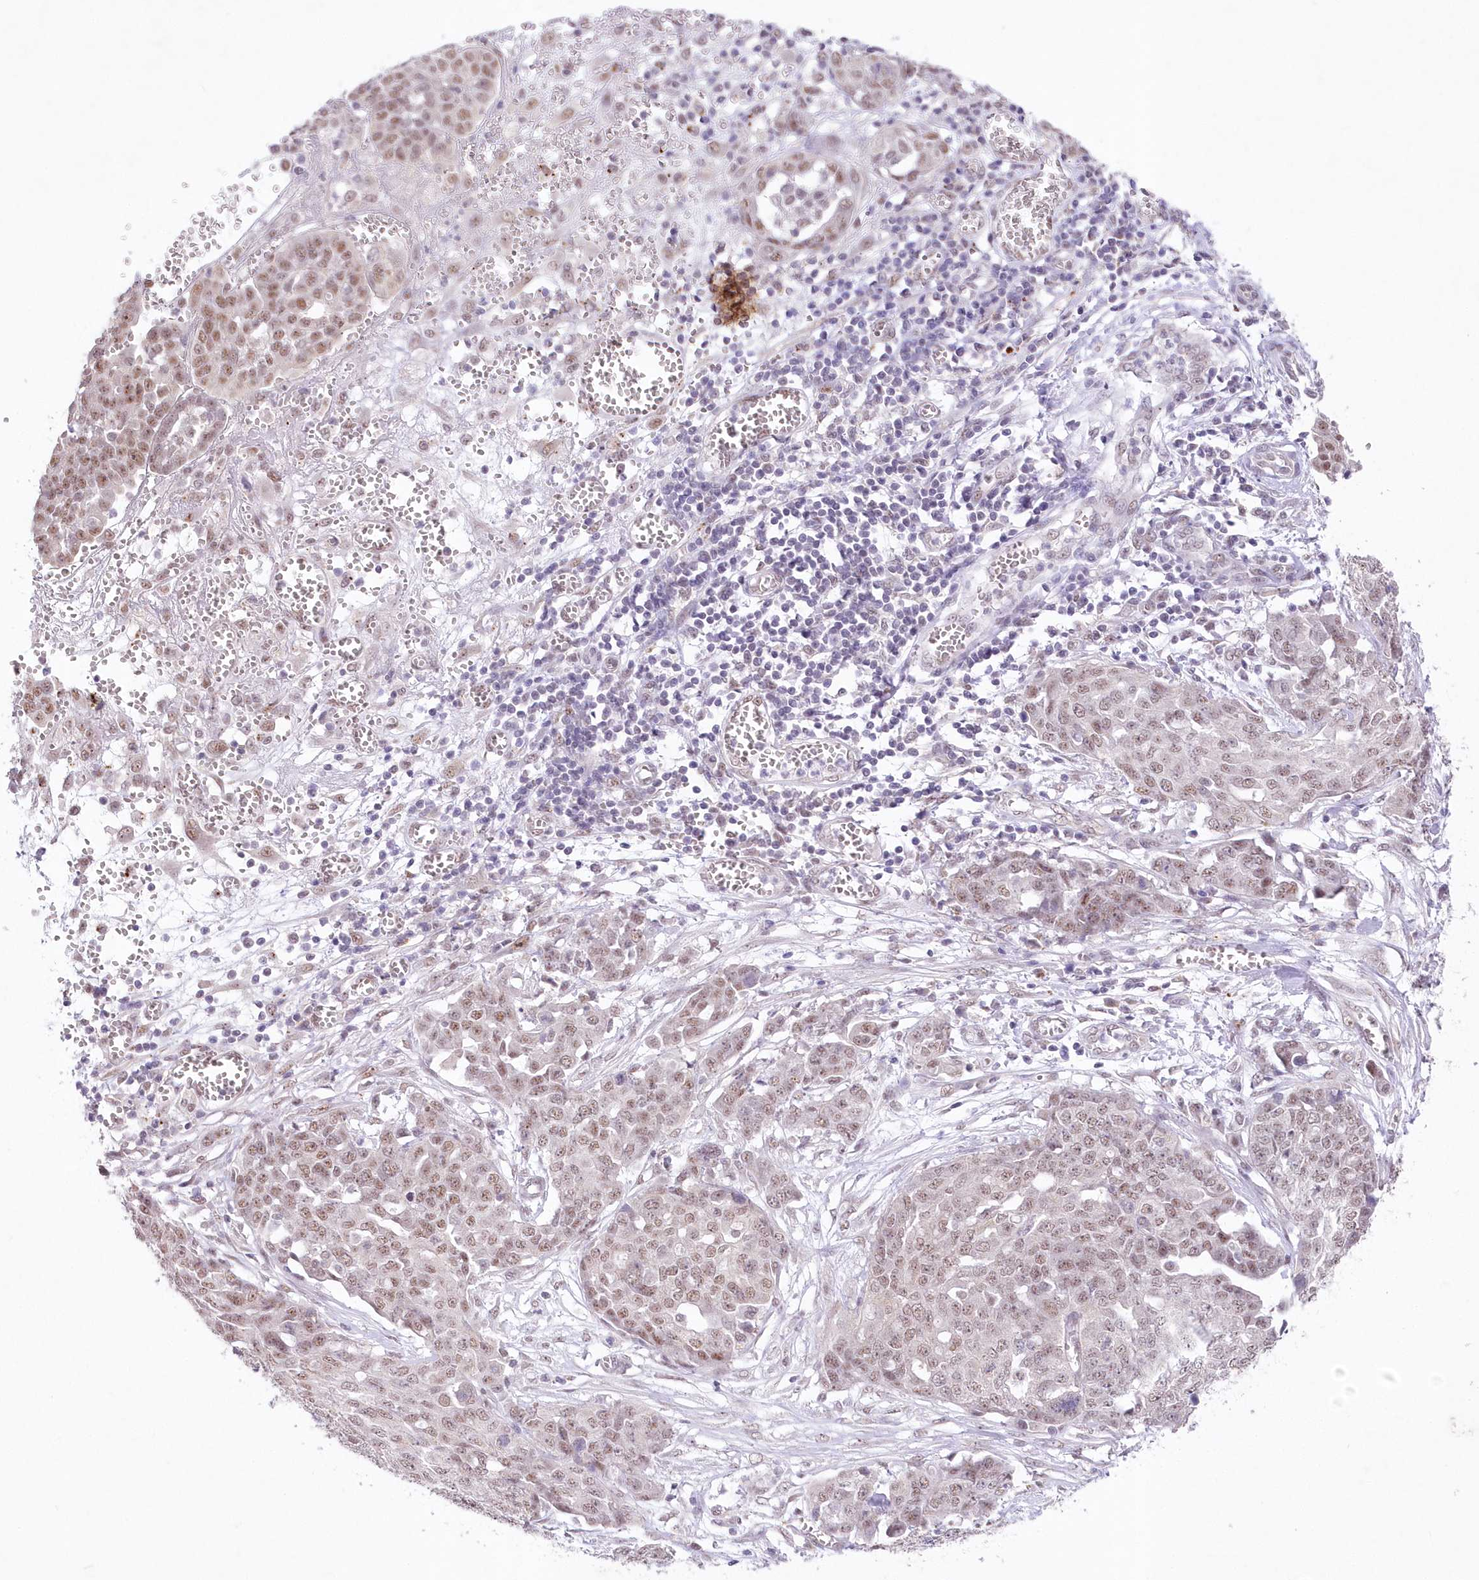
{"staining": {"intensity": "weak", "quantity": ">75%", "location": "nuclear"}, "tissue": "ovarian cancer", "cell_type": "Tumor cells", "image_type": "cancer", "snomed": [{"axis": "morphology", "description": "Cystadenocarcinoma, serous, NOS"}, {"axis": "topography", "description": "Soft tissue"}, {"axis": "topography", "description": "Ovary"}], "caption": "Serous cystadenocarcinoma (ovarian) stained with a protein marker demonstrates weak staining in tumor cells.", "gene": "RBM27", "patient": {"sex": "female", "age": 57}}